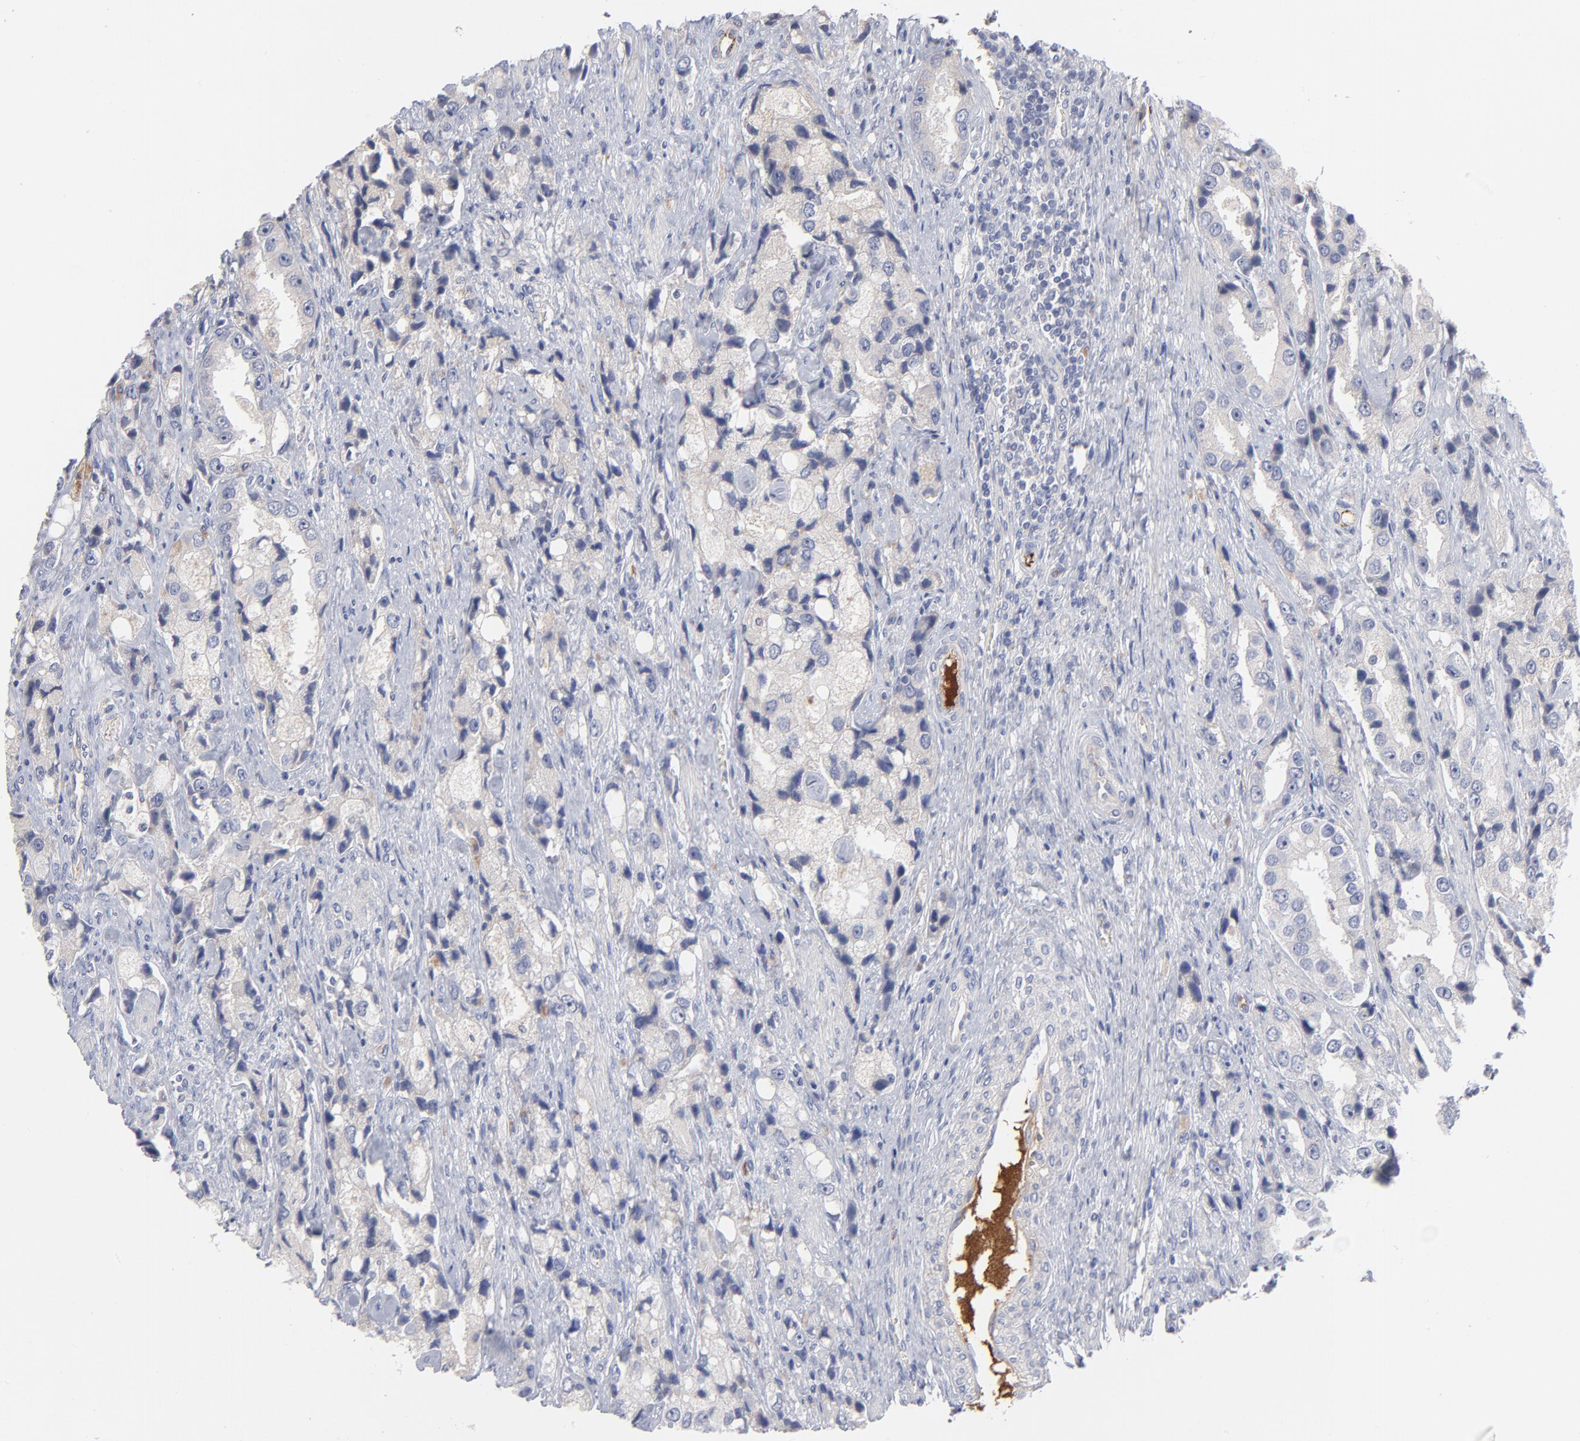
{"staining": {"intensity": "negative", "quantity": "none", "location": "none"}, "tissue": "prostate cancer", "cell_type": "Tumor cells", "image_type": "cancer", "snomed": [{"axis": "morphology", "description": "Adenocarcinoma, High grade"}, {"axis": "topography", "description": "Prostate"}], "caption": "Immunohistochemical staining of human prostate cancer (high-grade adenocarcinoma) shows no significant positivity in tumor cells.", "gene": "CCR3", "patient": {"sex": "male", "age": 63}}